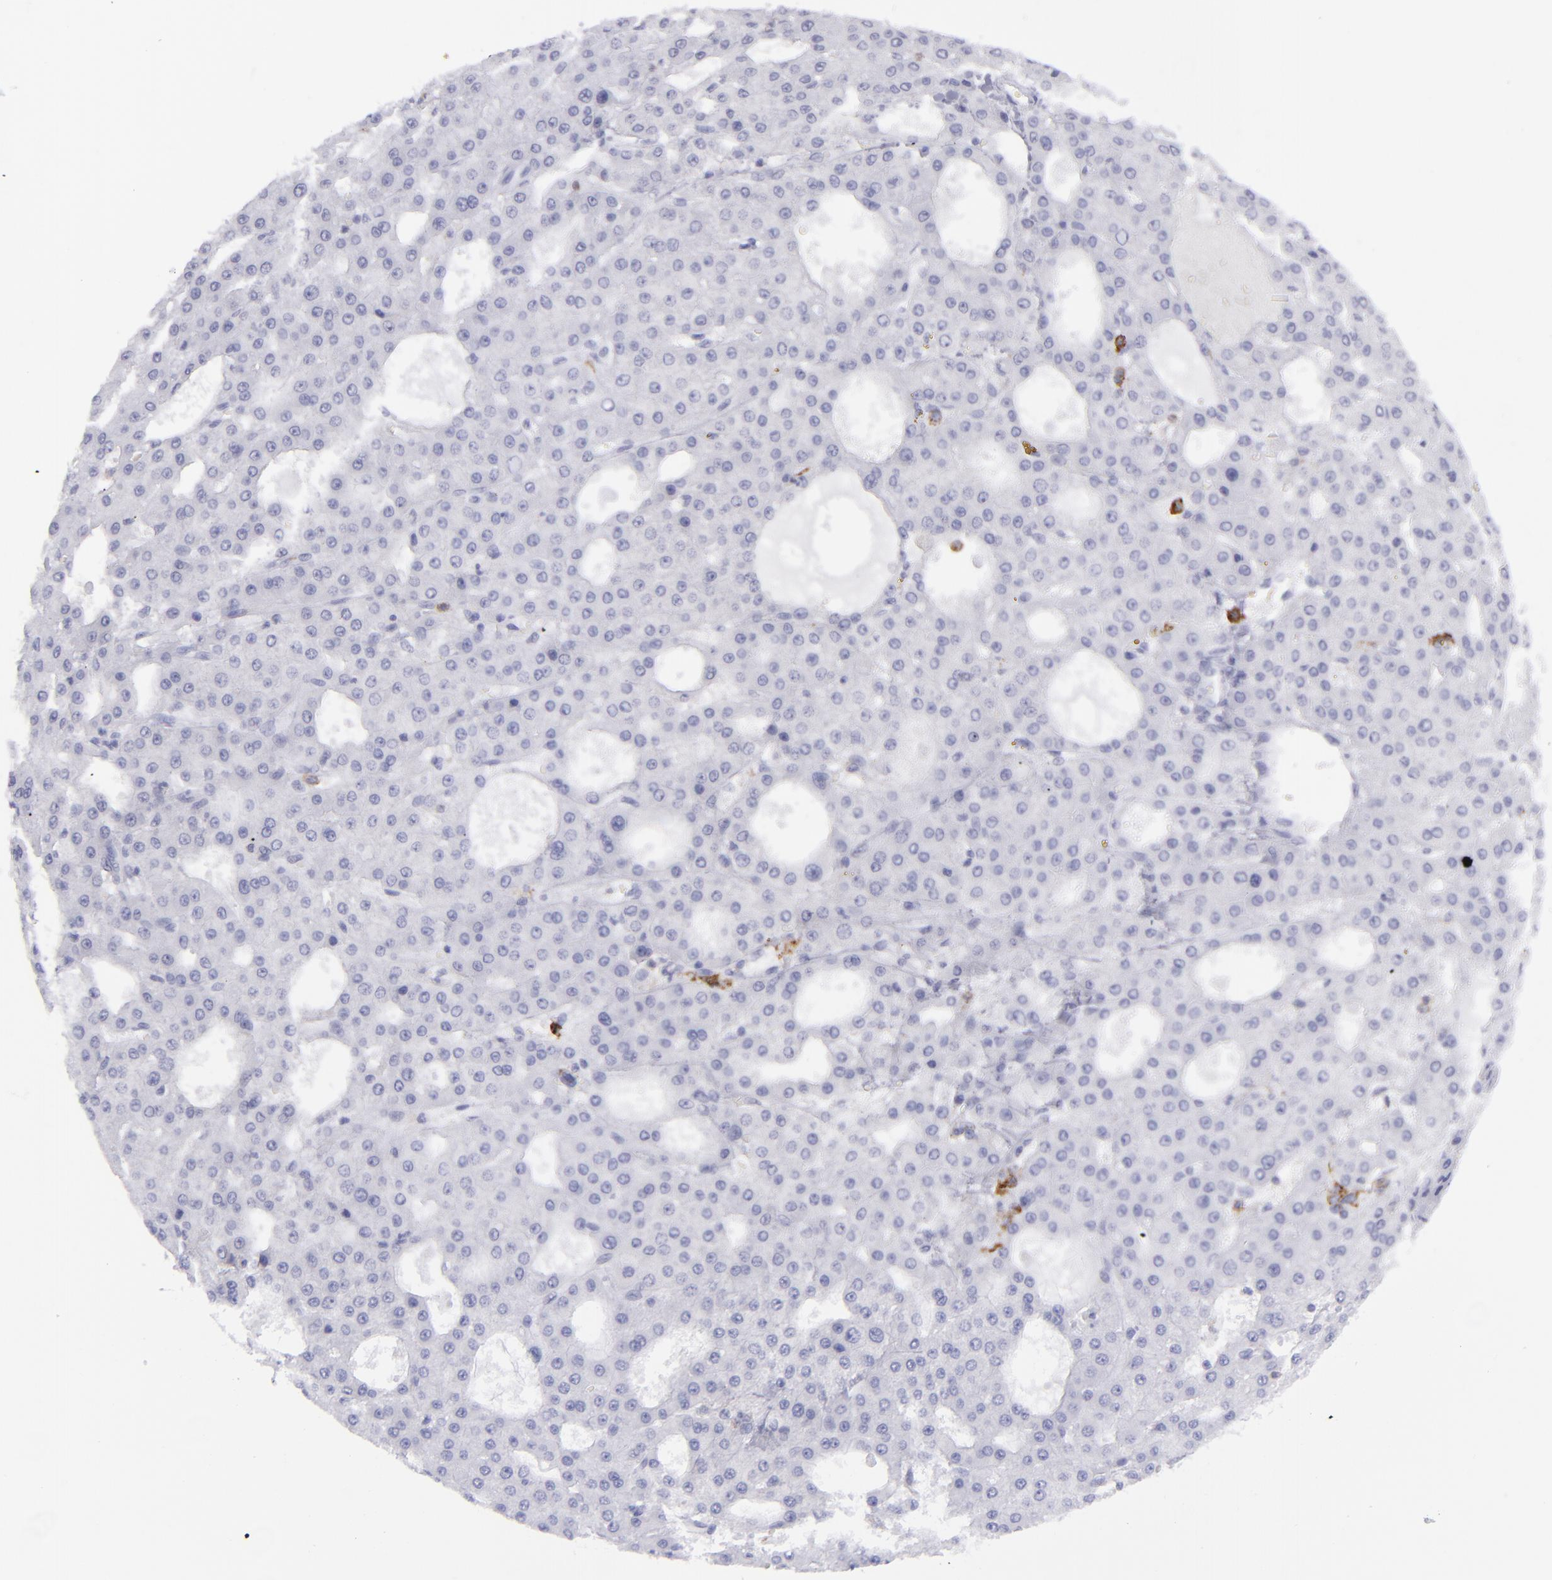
{"staining": {"intensity": "negative", "quantity": "none", "location": "none"}, "tissue": "liver cancer", "cell_type": "Tumor cells", "image_type": "cancer", "snomed": [{"axis": "morphology", "description": "Carcinoma, Hepatocellular, NOS"}, {"axis": "topography", "description": "Liver"}], "caption": "Micrograph shows no significant protein expression in tumor cells of liver hepatocellular carcinoma.", "gene": "SELPLG", "patient": {"sex": "male", "age": 47}}